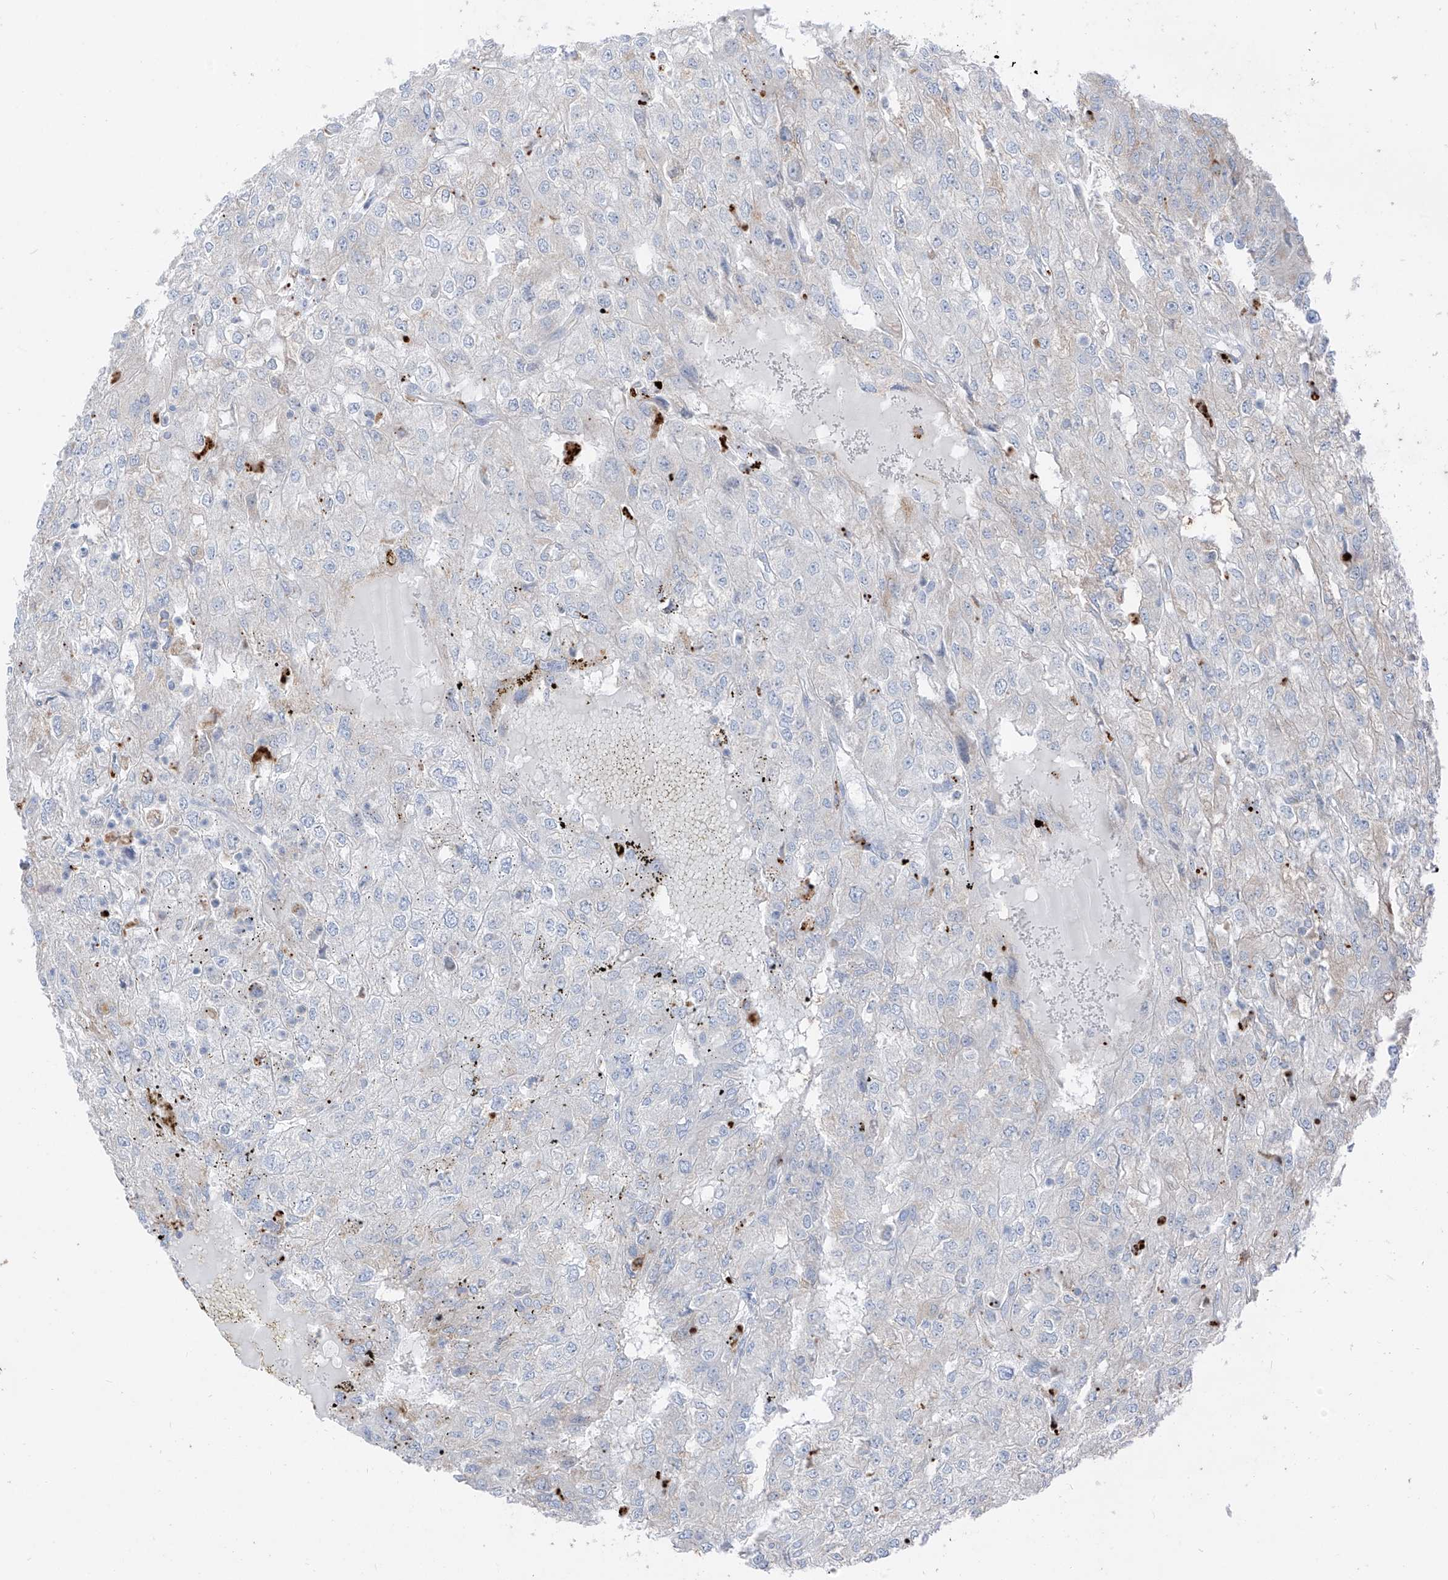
{"staining": {"intensity": "negative", "quantity": "none", "location": "none"}, "tissue": "renal cancer", "cell_type": "Tumor cells", "image_type": "cancer", "snomed": [{"axis": "morphology", "description": "Adenocarcinoma, NOS"}, {"axis": "topography", "description": "Kidney"}], "caption": "This is an IHC micrograph of renal cancer. There is no expression in tumor cells.", "gene": "GPR137C", "patient": {"sex": "female", "age": 54}}